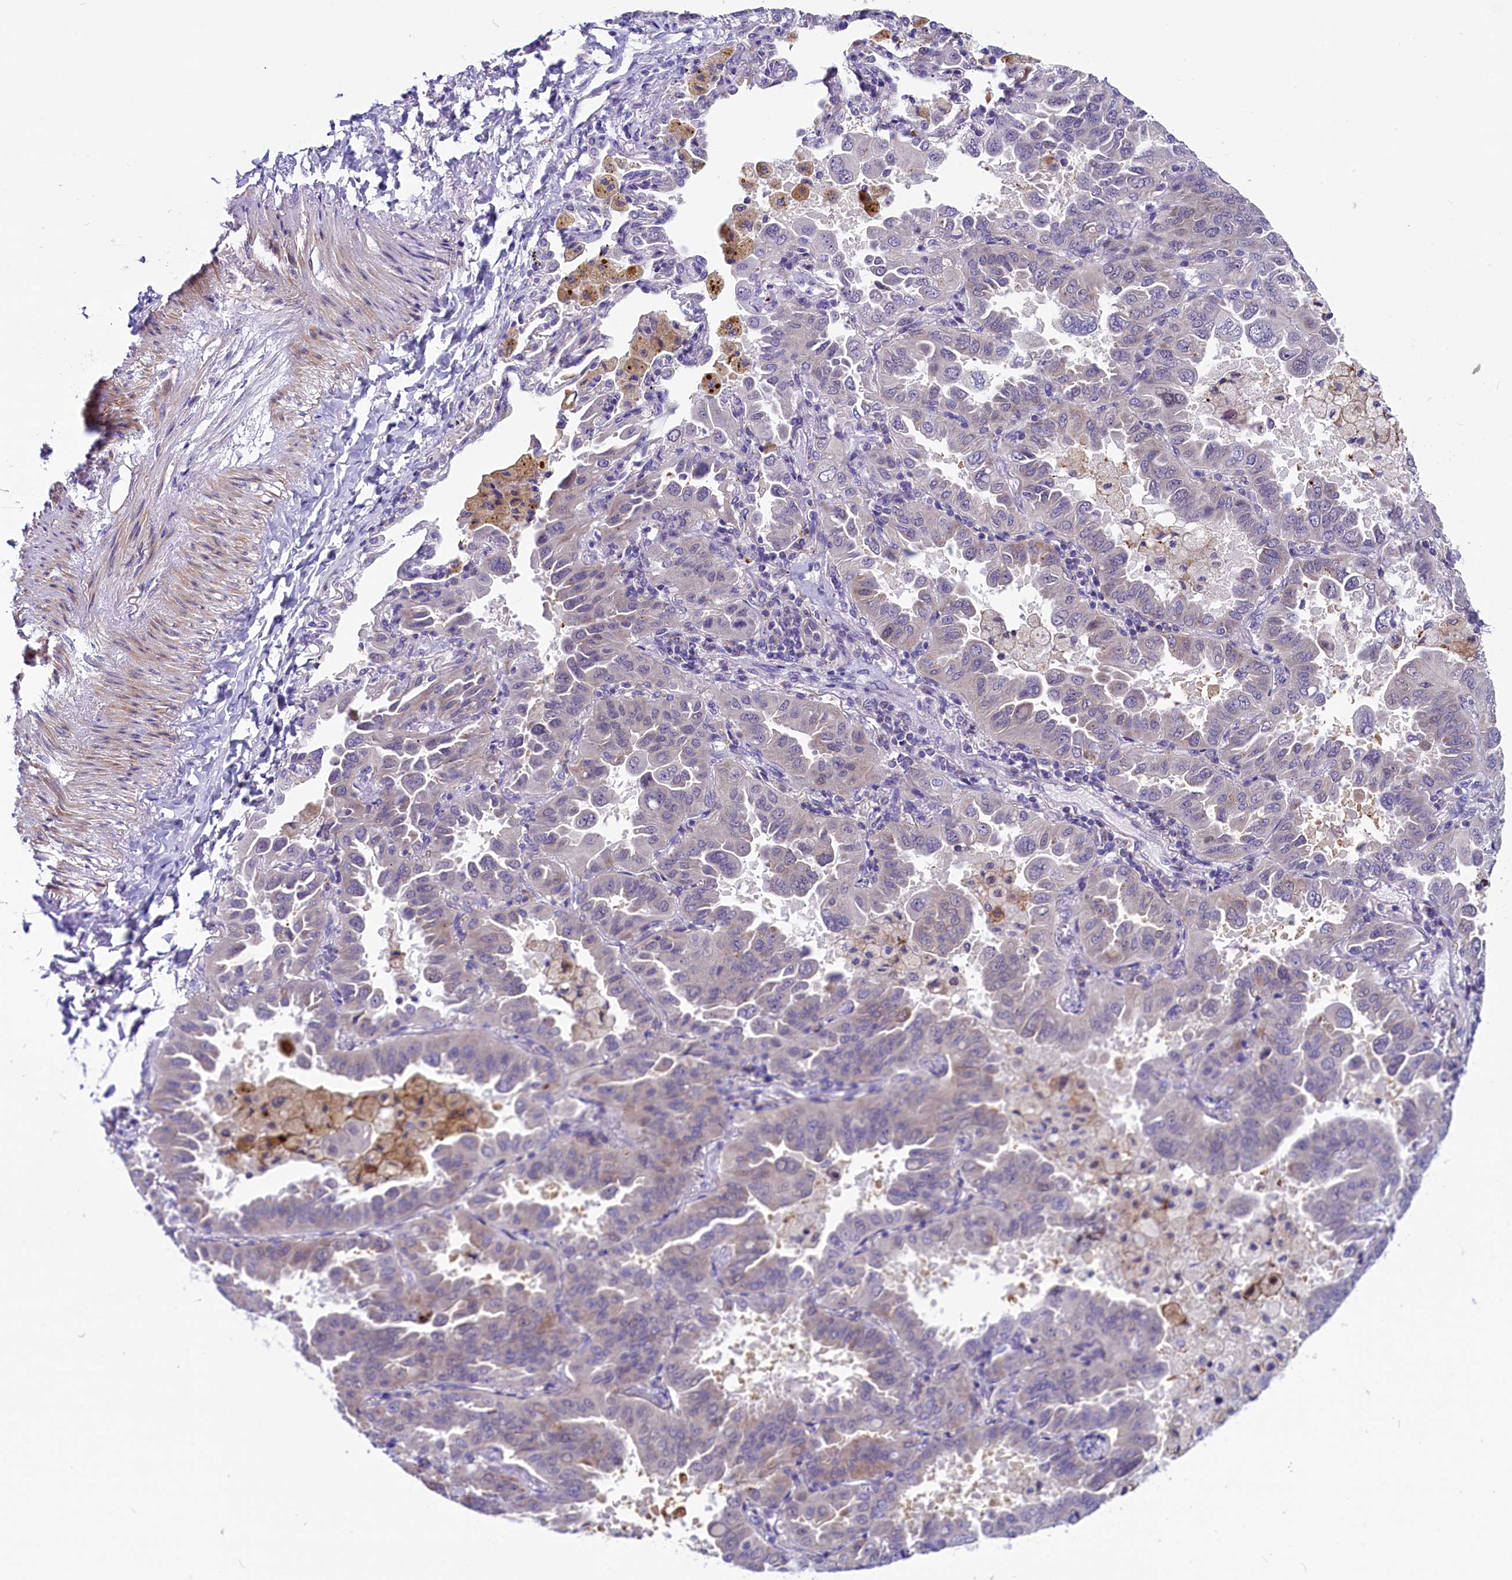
{"staining": {"intensity": "weak", "quantity": "<25%", "location": "cytoplasmic/membranous"}, "tissue": "lung cancer", "cell_type": "Tumor cells", "image_type": "cancer", "snomed": [{"axis": "morphology", "description": "Adenocarcinoma, NOS"}, {"axis": "topography", "description": "Lung"}], "caption": "This is an IHC photomicrograph of adenocarcinoma (lung). There is no expression in tumor cells.", "gene": "SCD5", "patient": {"sex": "male", "age": 64}}